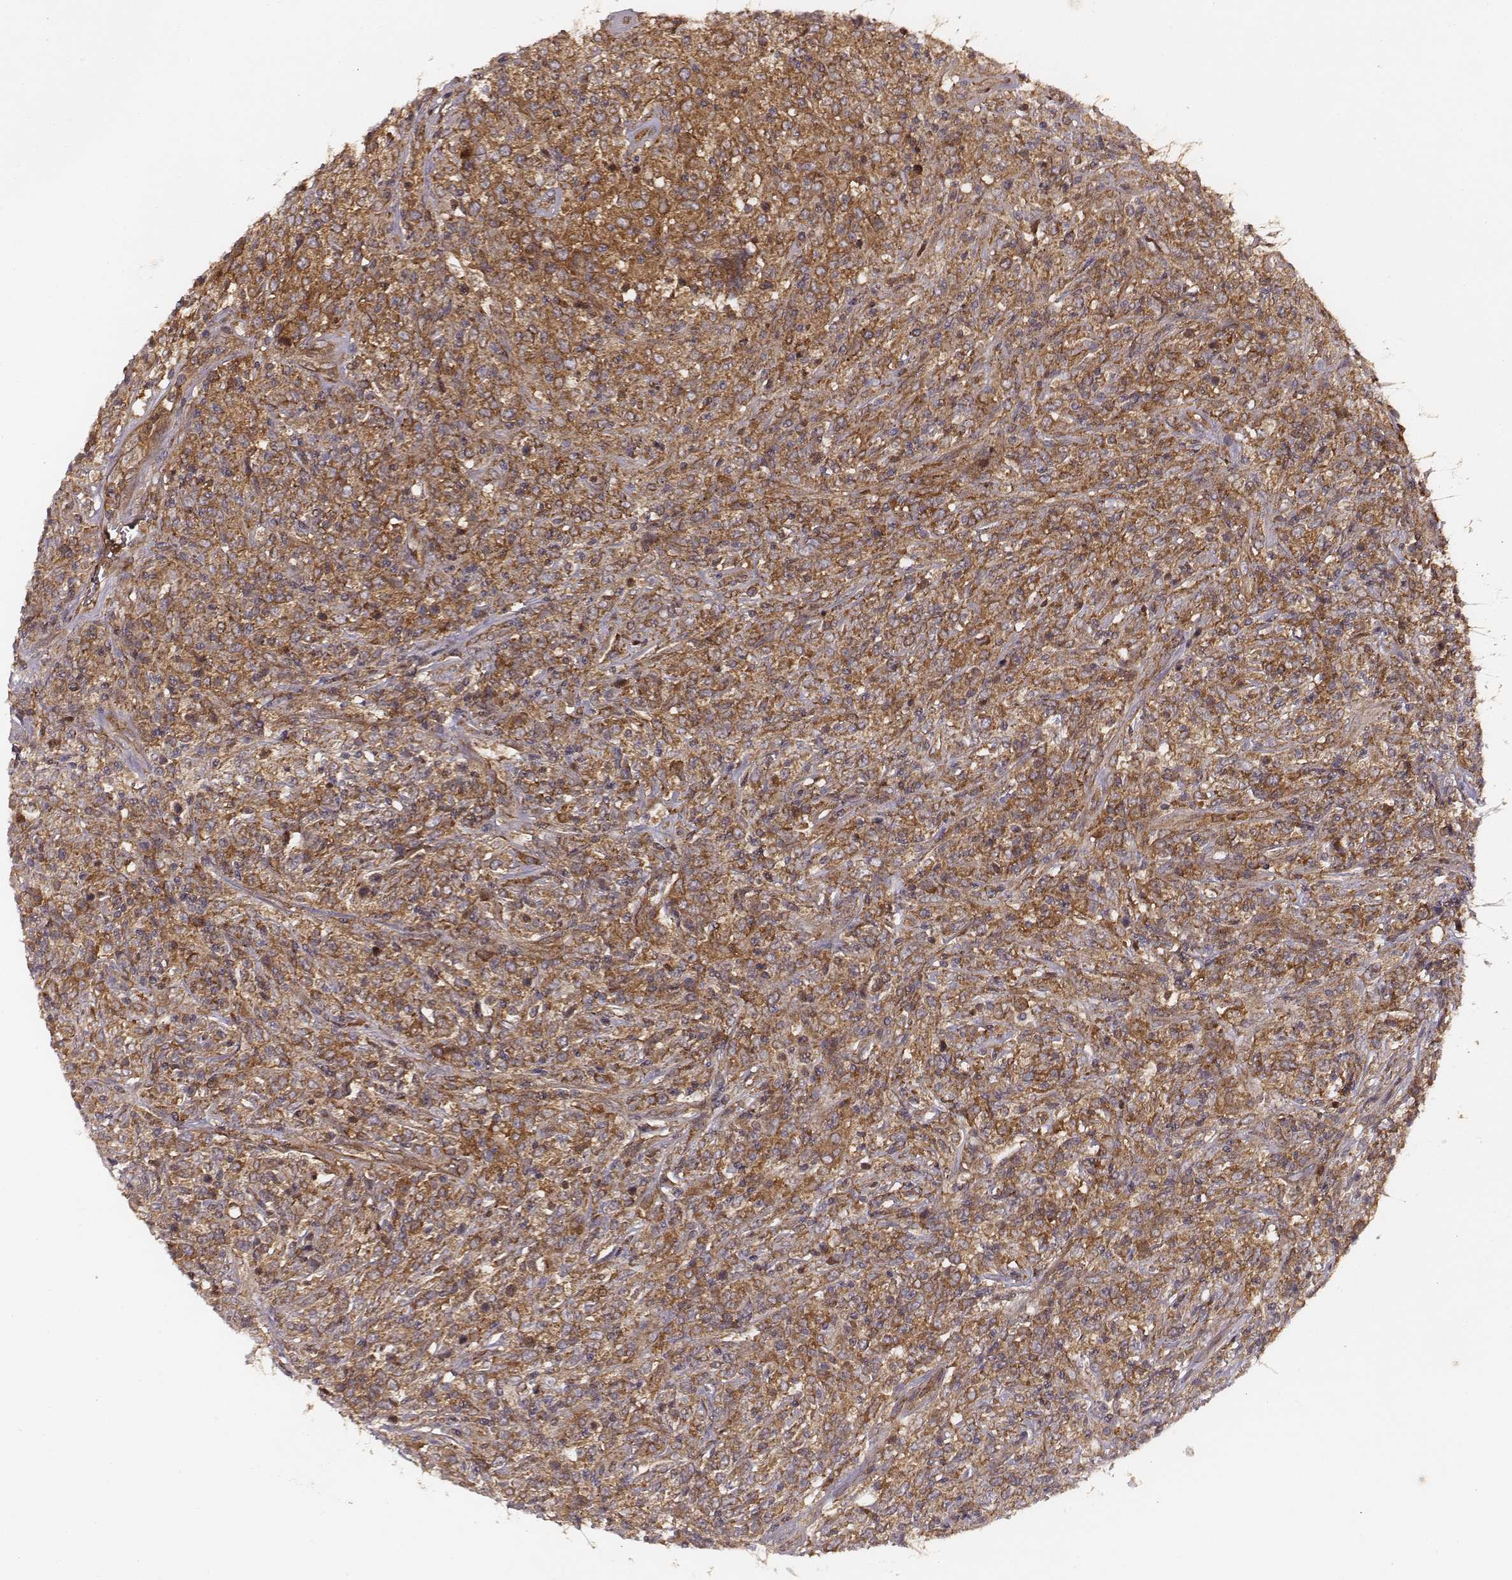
{"staining": {"intensity": "moderate", "quantity": ">75%", "location": "cytoplasmic/membranous"}, "tissue": "lymphoma", "cell_type": "Tumor cells", "image_type": "cancer", "snomed": [{"axis": "morphology", "description": "Malignant lymphoma, non-Hodgkin's type, High grade"}, {"axis": "topography", "description": "Lung"}], "caption": "Immunohistochemistry (IHC) photomicrograph of neoplastic tissue: malignant lymphoma, non-Hodgkin's type (high-grade) stained using IHC reveals medium levels of moderate protein expression localized specifically in the cytoplasmic/membranous of tumor cells, appearing as a cytoplasmic/membranous brown color.", "gene": "VPS26A", "patient": {"sex": "male", "age": 79}}